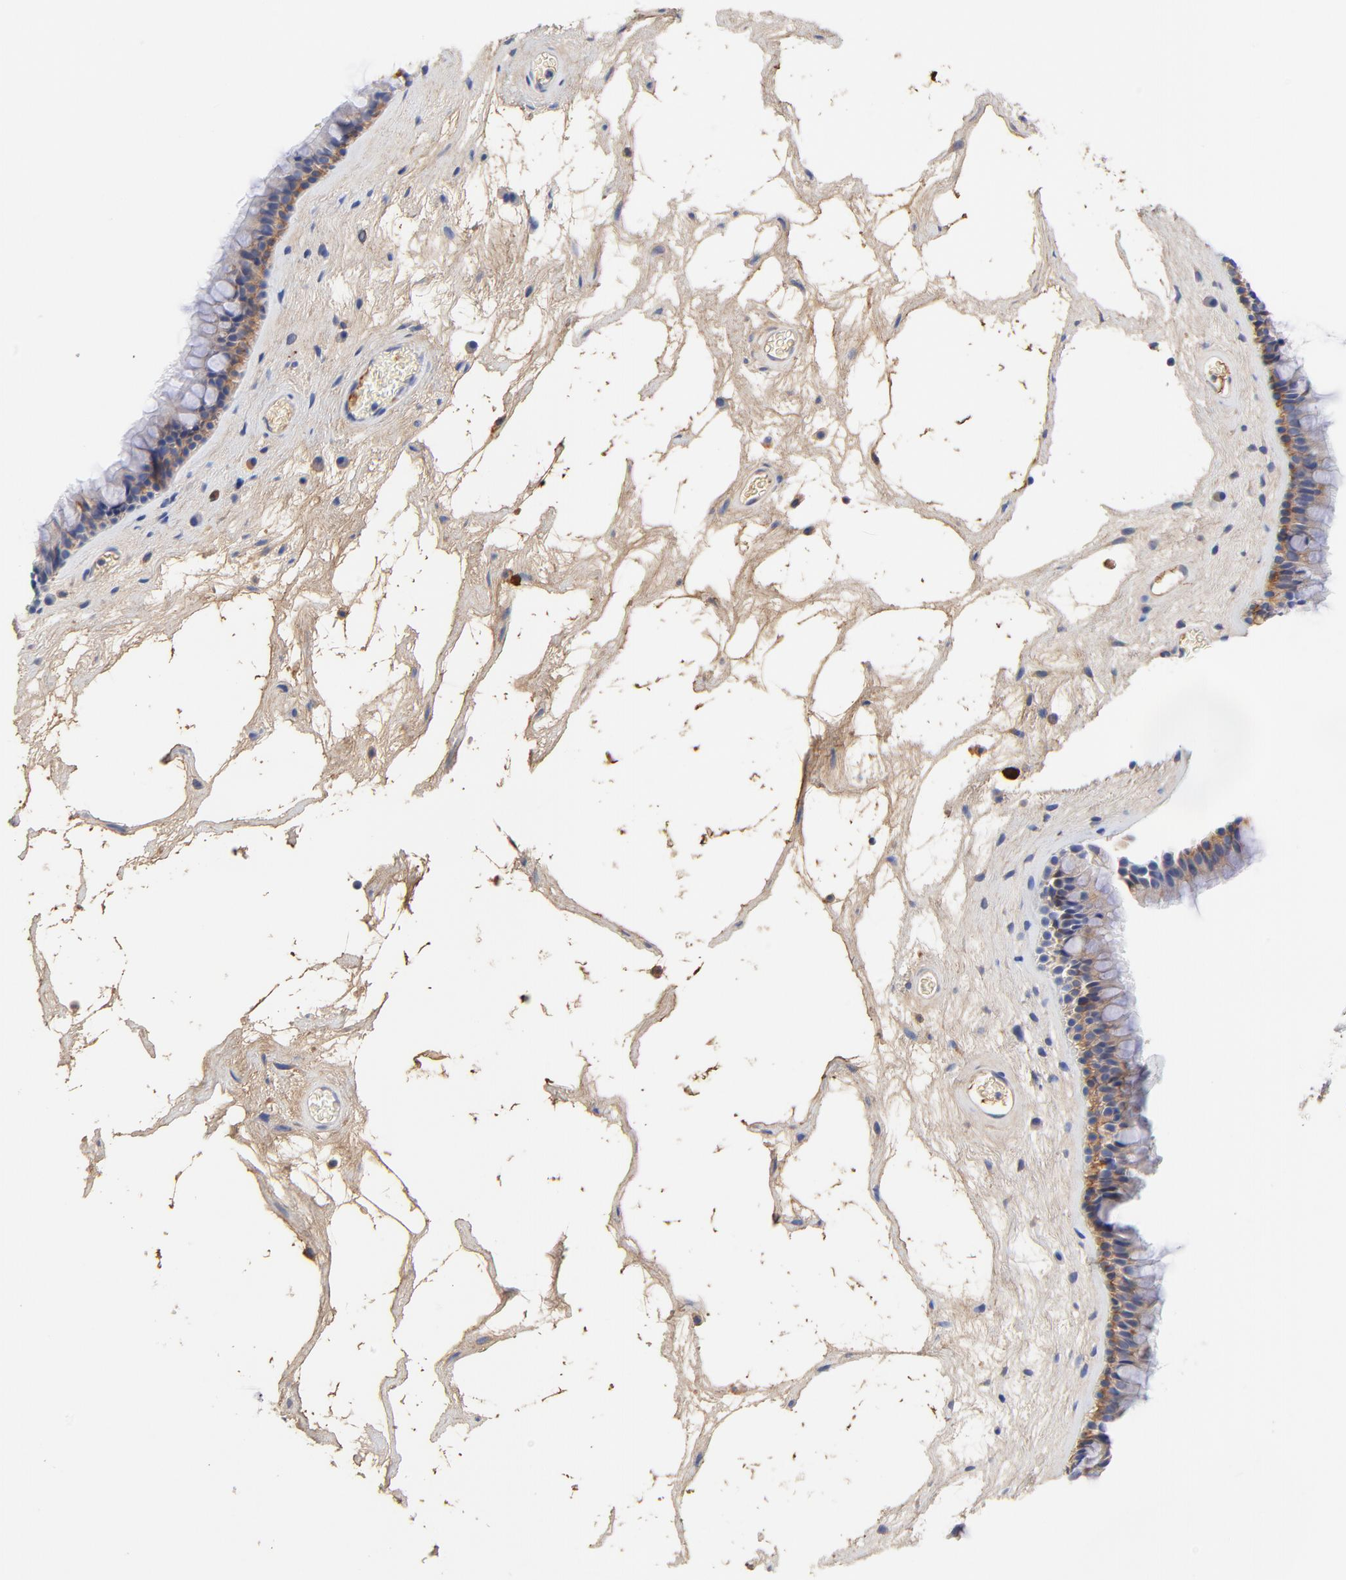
{"staining": {"intensity": "weak", "quantity": ">75%", "location": "cytoplasmic/membranous"}, "tissue": "nasopharynx", "cell_type": "Respiratory epithelial cells", "image_type": "normal", "snomed": [{"axis": "morphology", "description": "Normal tissue, NOS"}, {"axis": "morphology", "description": "Inflammation, NOS"}, {"axis": "topography", "description": "Nasopharynx"}], "caption": "Immunohistochemical staining of unremarkable human nasopharynx reveals weak cytoplasmic/membranous protein staining in about >75% of respiratory epithelial cells.", "gene": "IGLV3", "patient": {"sex": "male", "age": 48}}